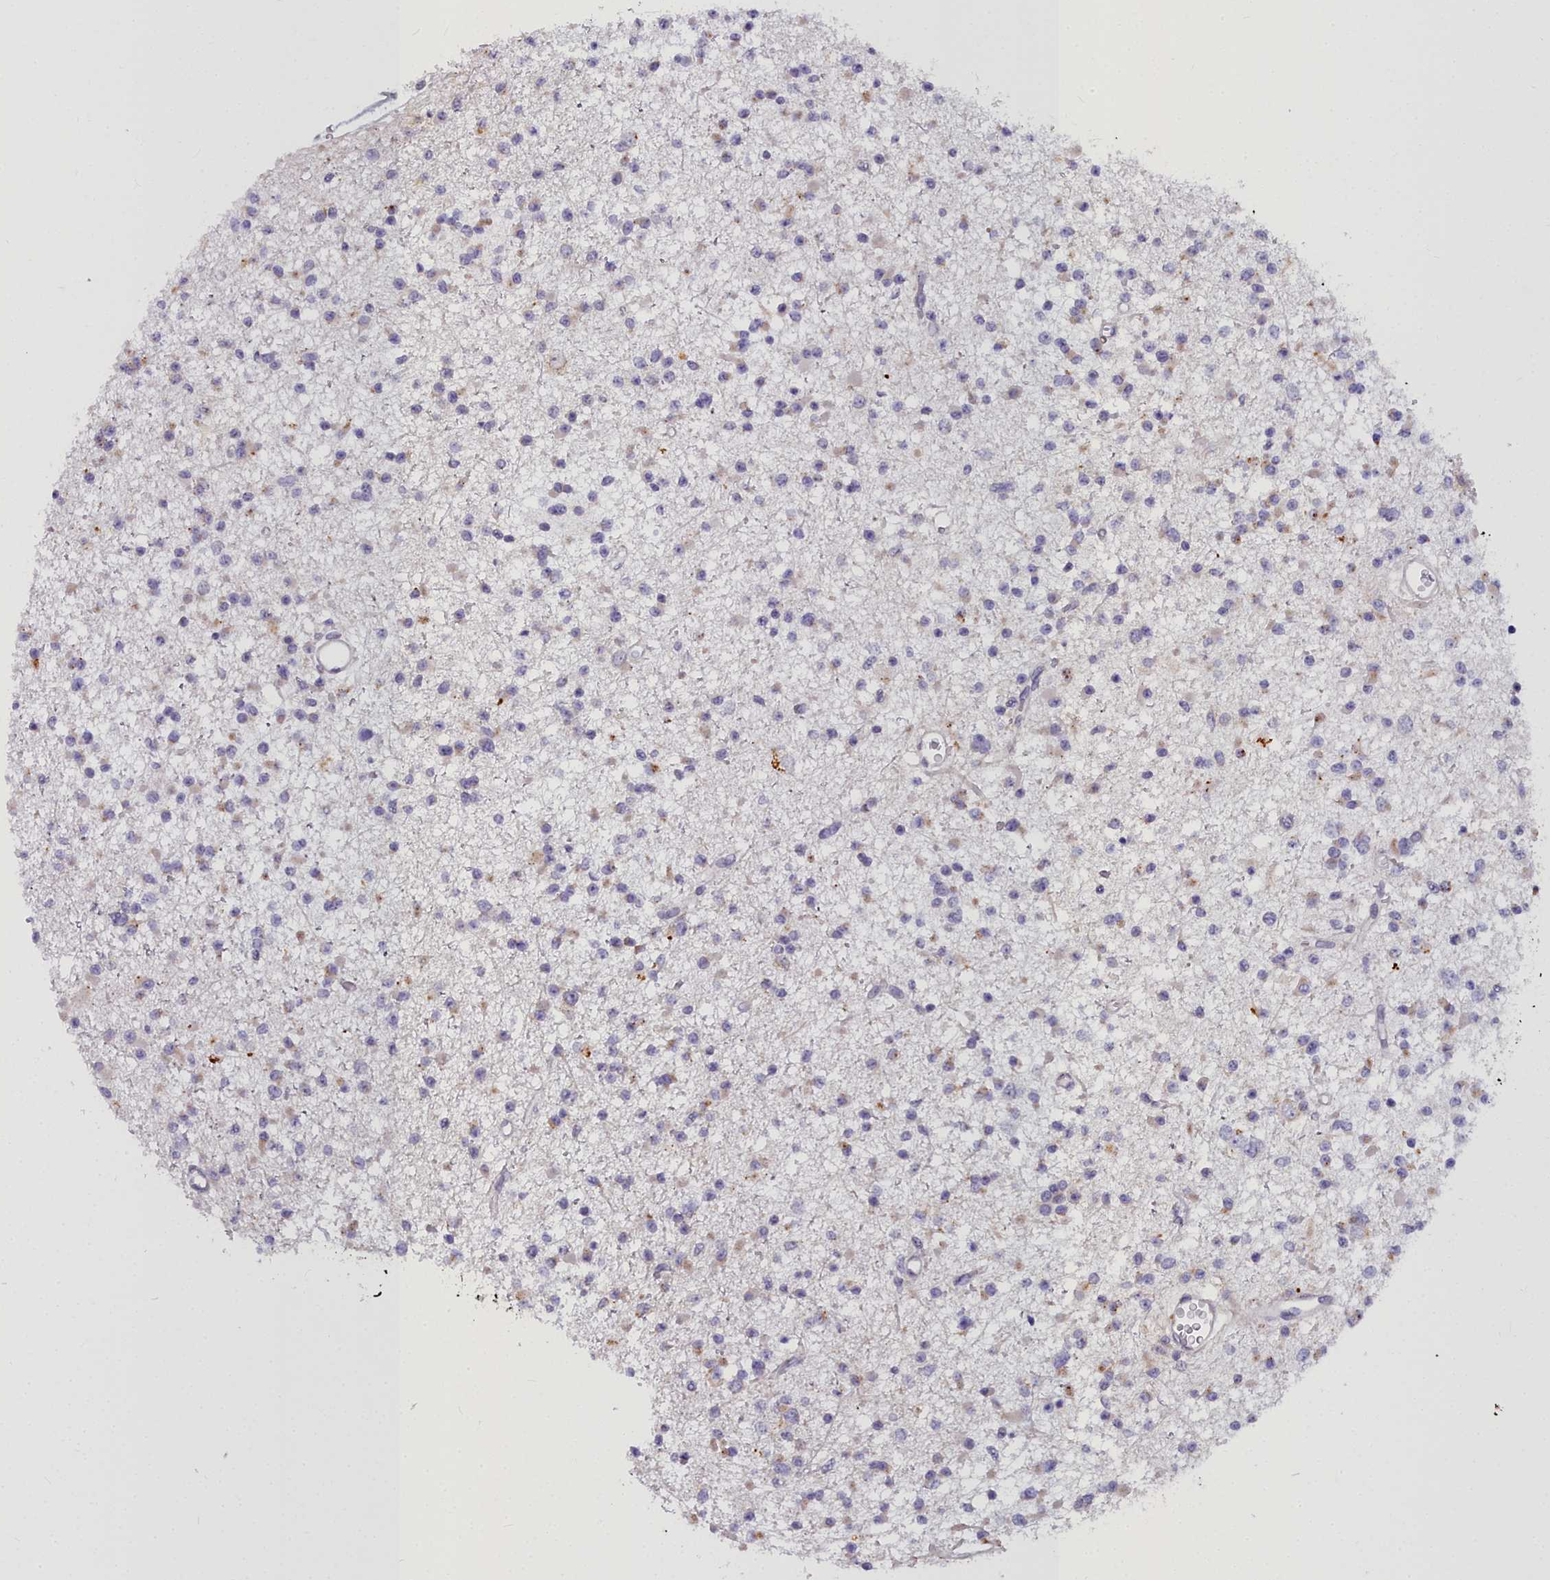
{"staining": {"intensity": "weak", "quantity": "<25%", "location": "cytoplasmic/membranous"}, "tissue": "glioma", "cell_type": "Tumor cells", "image_type": "cancer", "snomed": [{"axis": "morphology", "description": "Glioma, malignant, Low grade"}, {"axis": "topography", "description": "Brain"}], "caption": "This photomicrograph is of glioma stained with immunohistochemistry to label a protein in brown with the nuclei are counter-stained blue. There is no positivity in tumor cells. (DAB (3,3'-diaminobenzidine) immunohistochemistry (IHC) with hematoxylin counter stain).", "gene": "WDPCP", "patient": {"sex": "female", "age": 22}}